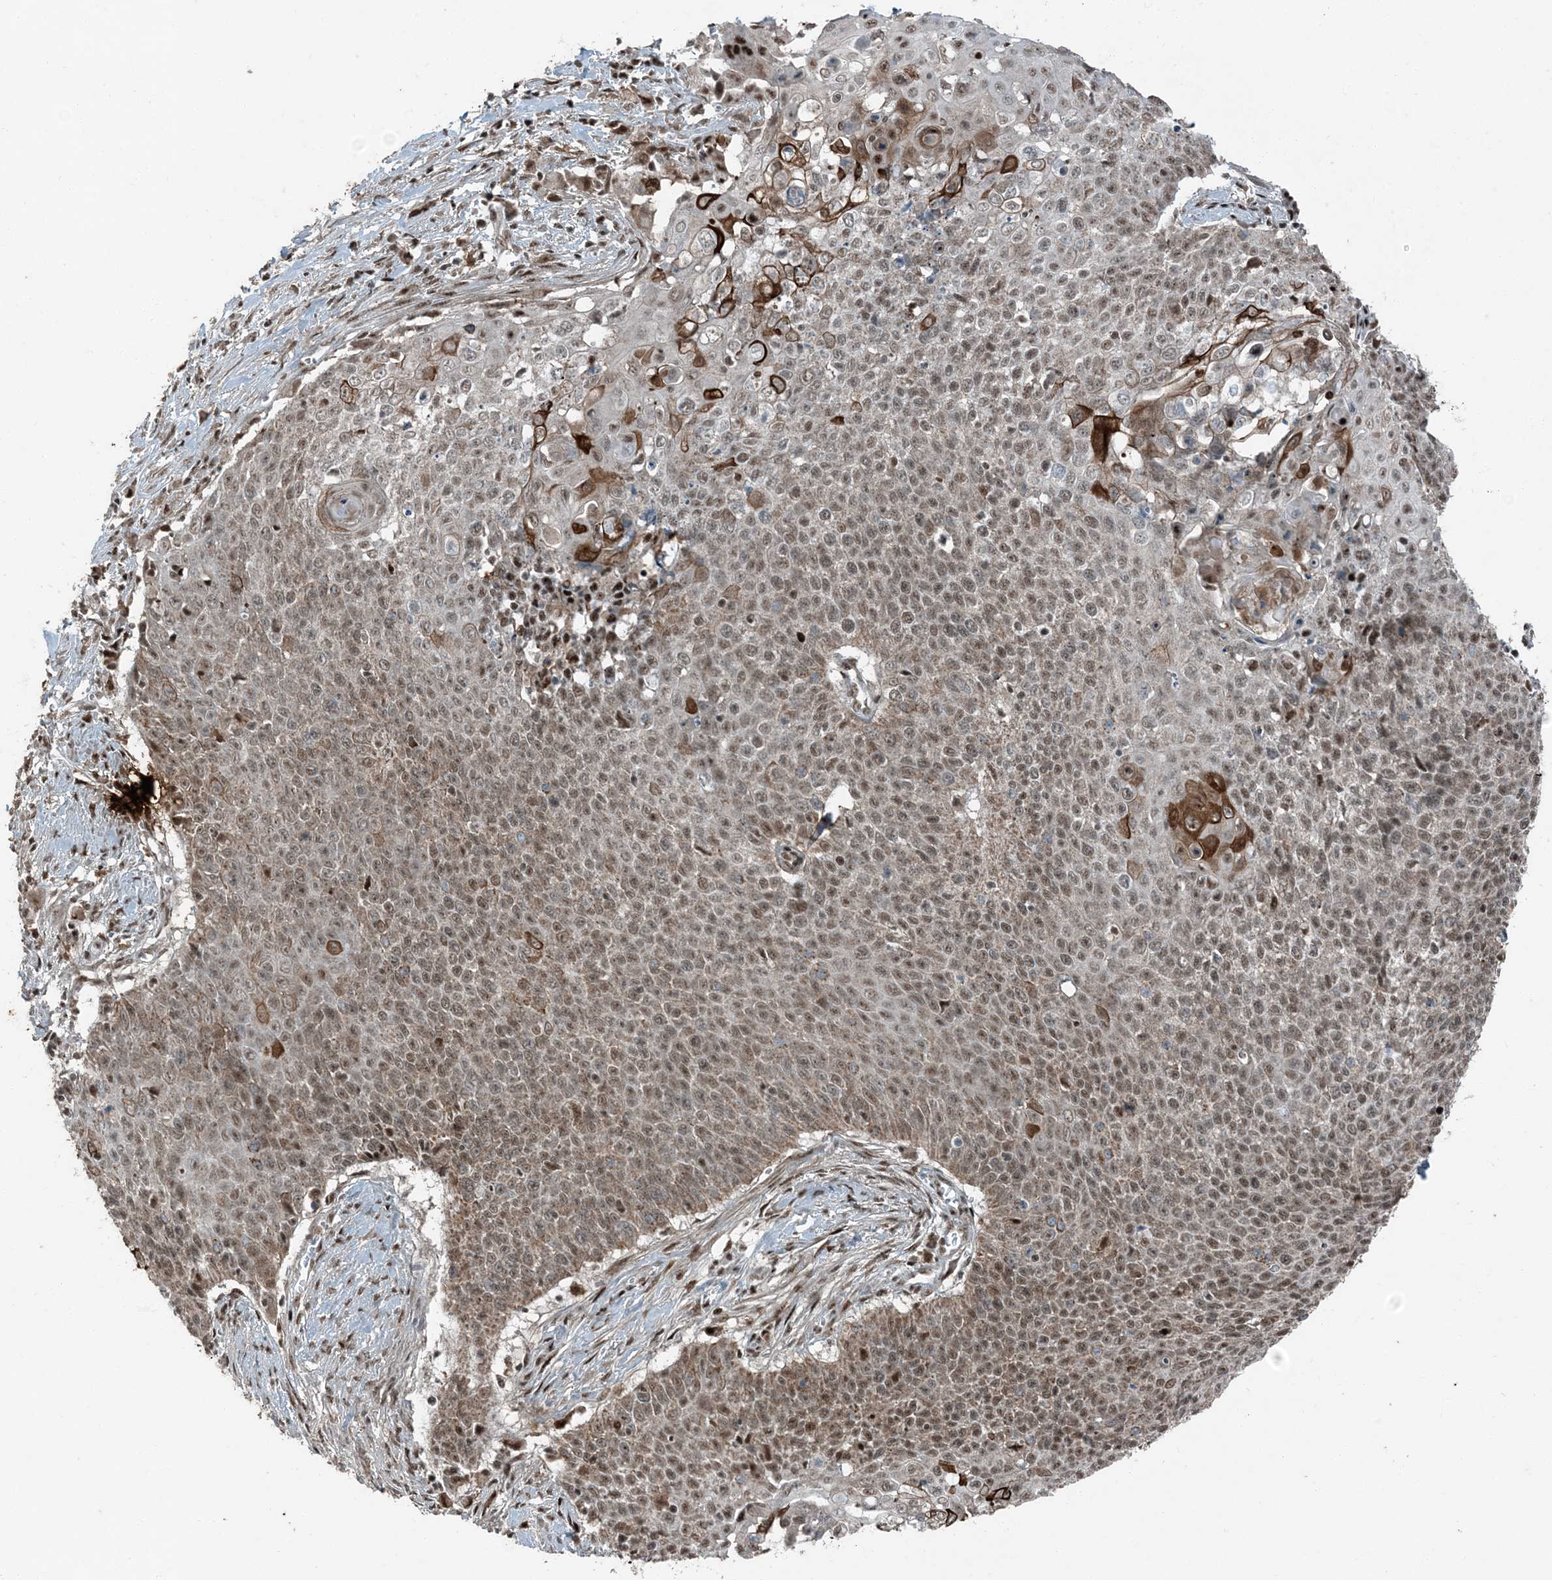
{"staining": {"intensity": "moderate", "quantity": ">75%", "location": "cytoplasmic/membranous,nuclear"}, "tissue": "cervical cancer", "cell_type": "Tumor cells", "image_type": "cancer", "snomed": [{"axis": "morphology", "description": "Squamous cell carcinoma, NOS"}, {"axis": "topography", "description": "Cervix"}], "caption": "A histopathology image showing moderate cytoplasmic/membranous and nuclear positivity in about >75% of tumor cells in cervical cancer (squamous cell carcinoma), as visualized by brown immunohistochemical staining.", "gene": "TADA2B", "patient": {"sex": "female", "age": 39}}